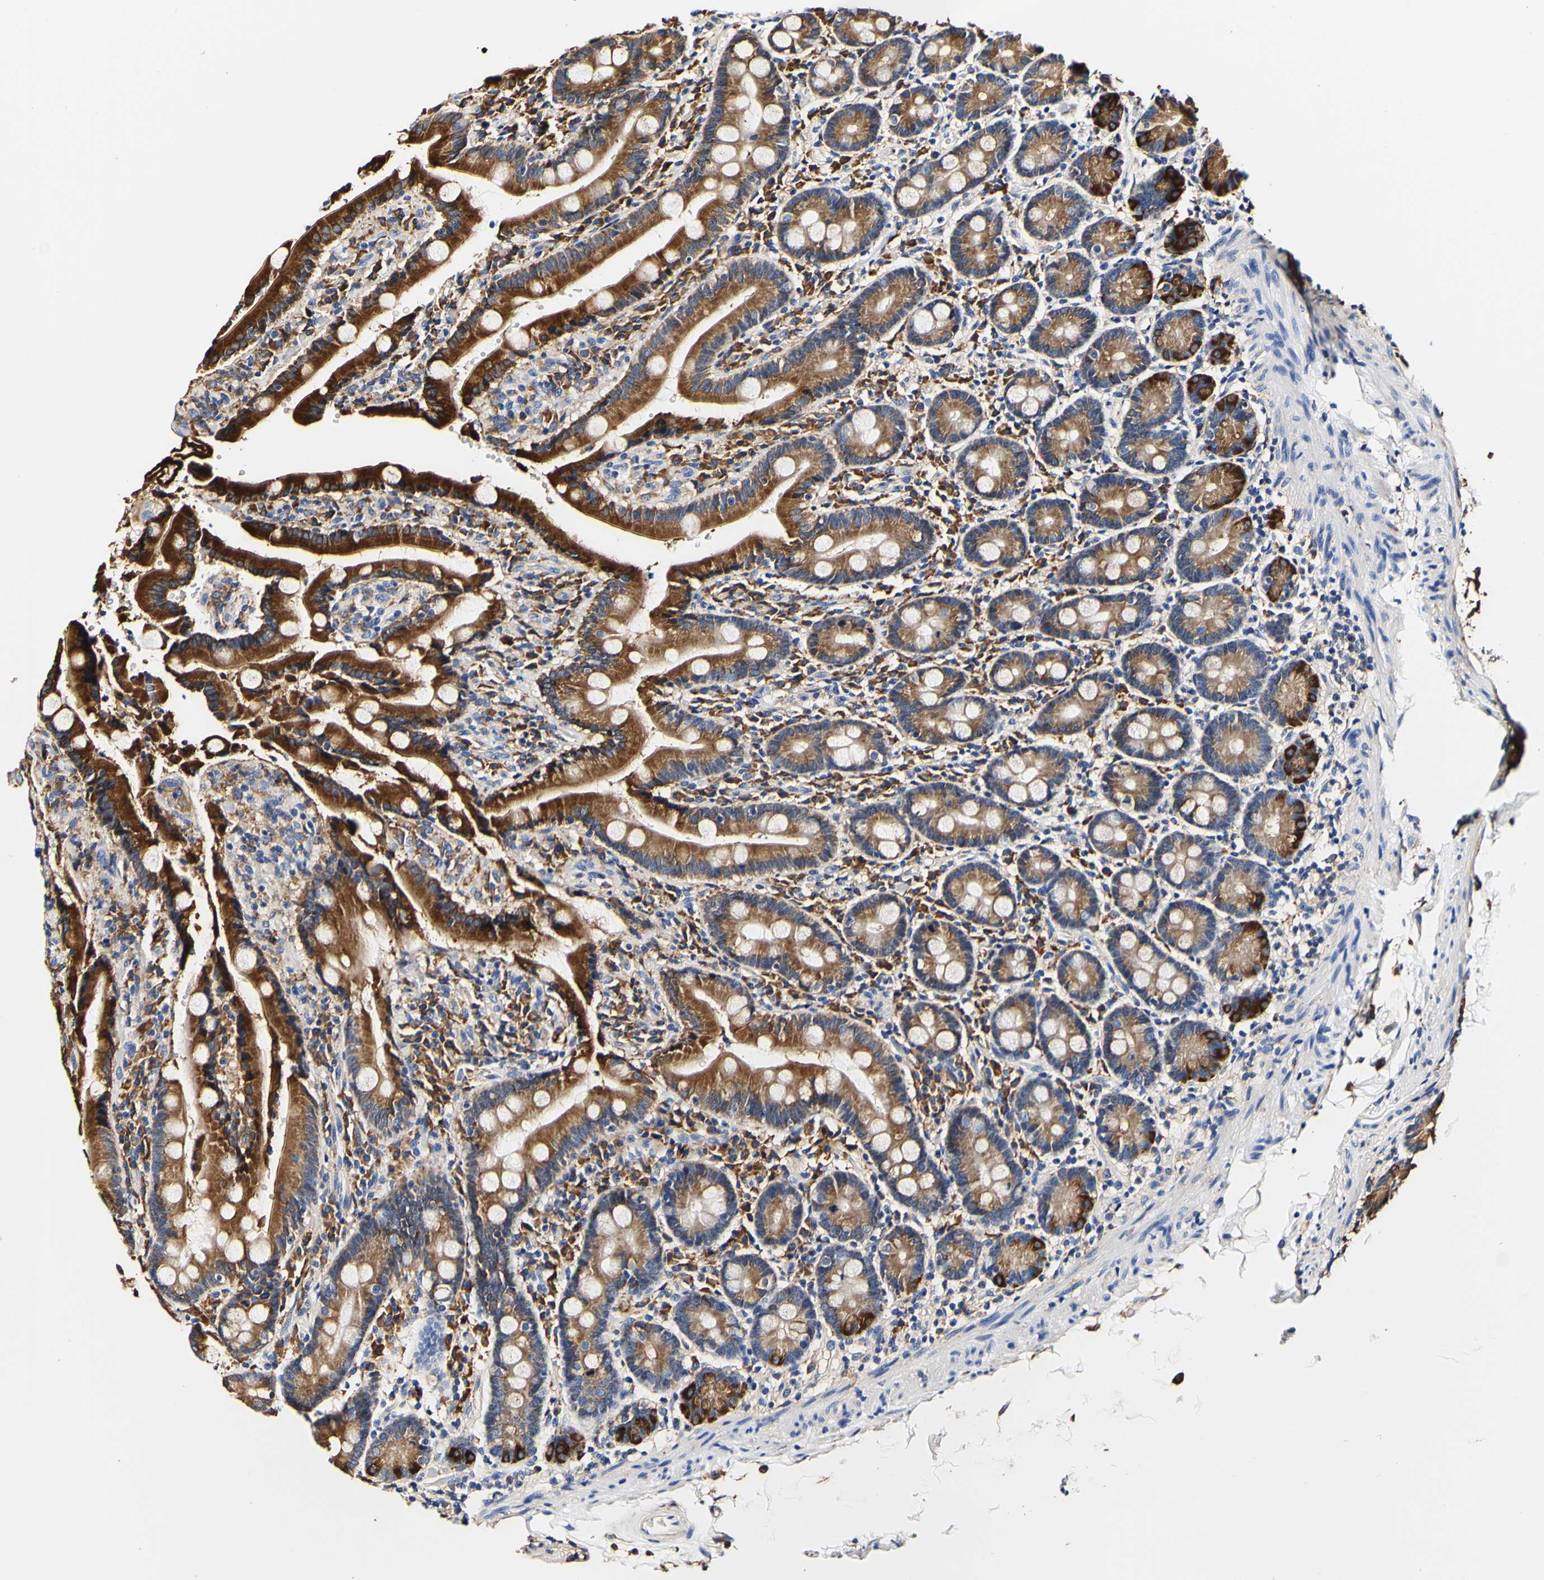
{"staining": {"intensity": "strong", "quantity": "25%-75%", "location": "cytoplasmic/membranous"}, "tissue": "duodenum", "cell_type": "Glandular cells", "image_type": "normal", "snomed": [{"axis": "morphology", "description": "Normal tissue, NOS"}, {"axis": "topography", "description": "Small intestine, NOS"}], "caption": "IHC of unremarkable human duodenum displays high levels of strong cytoplasmic/membranous positivity in about 25%-75% of glandular cells.", "gene": "P4HB", "patient": {"sex": "female", "age": 71}}